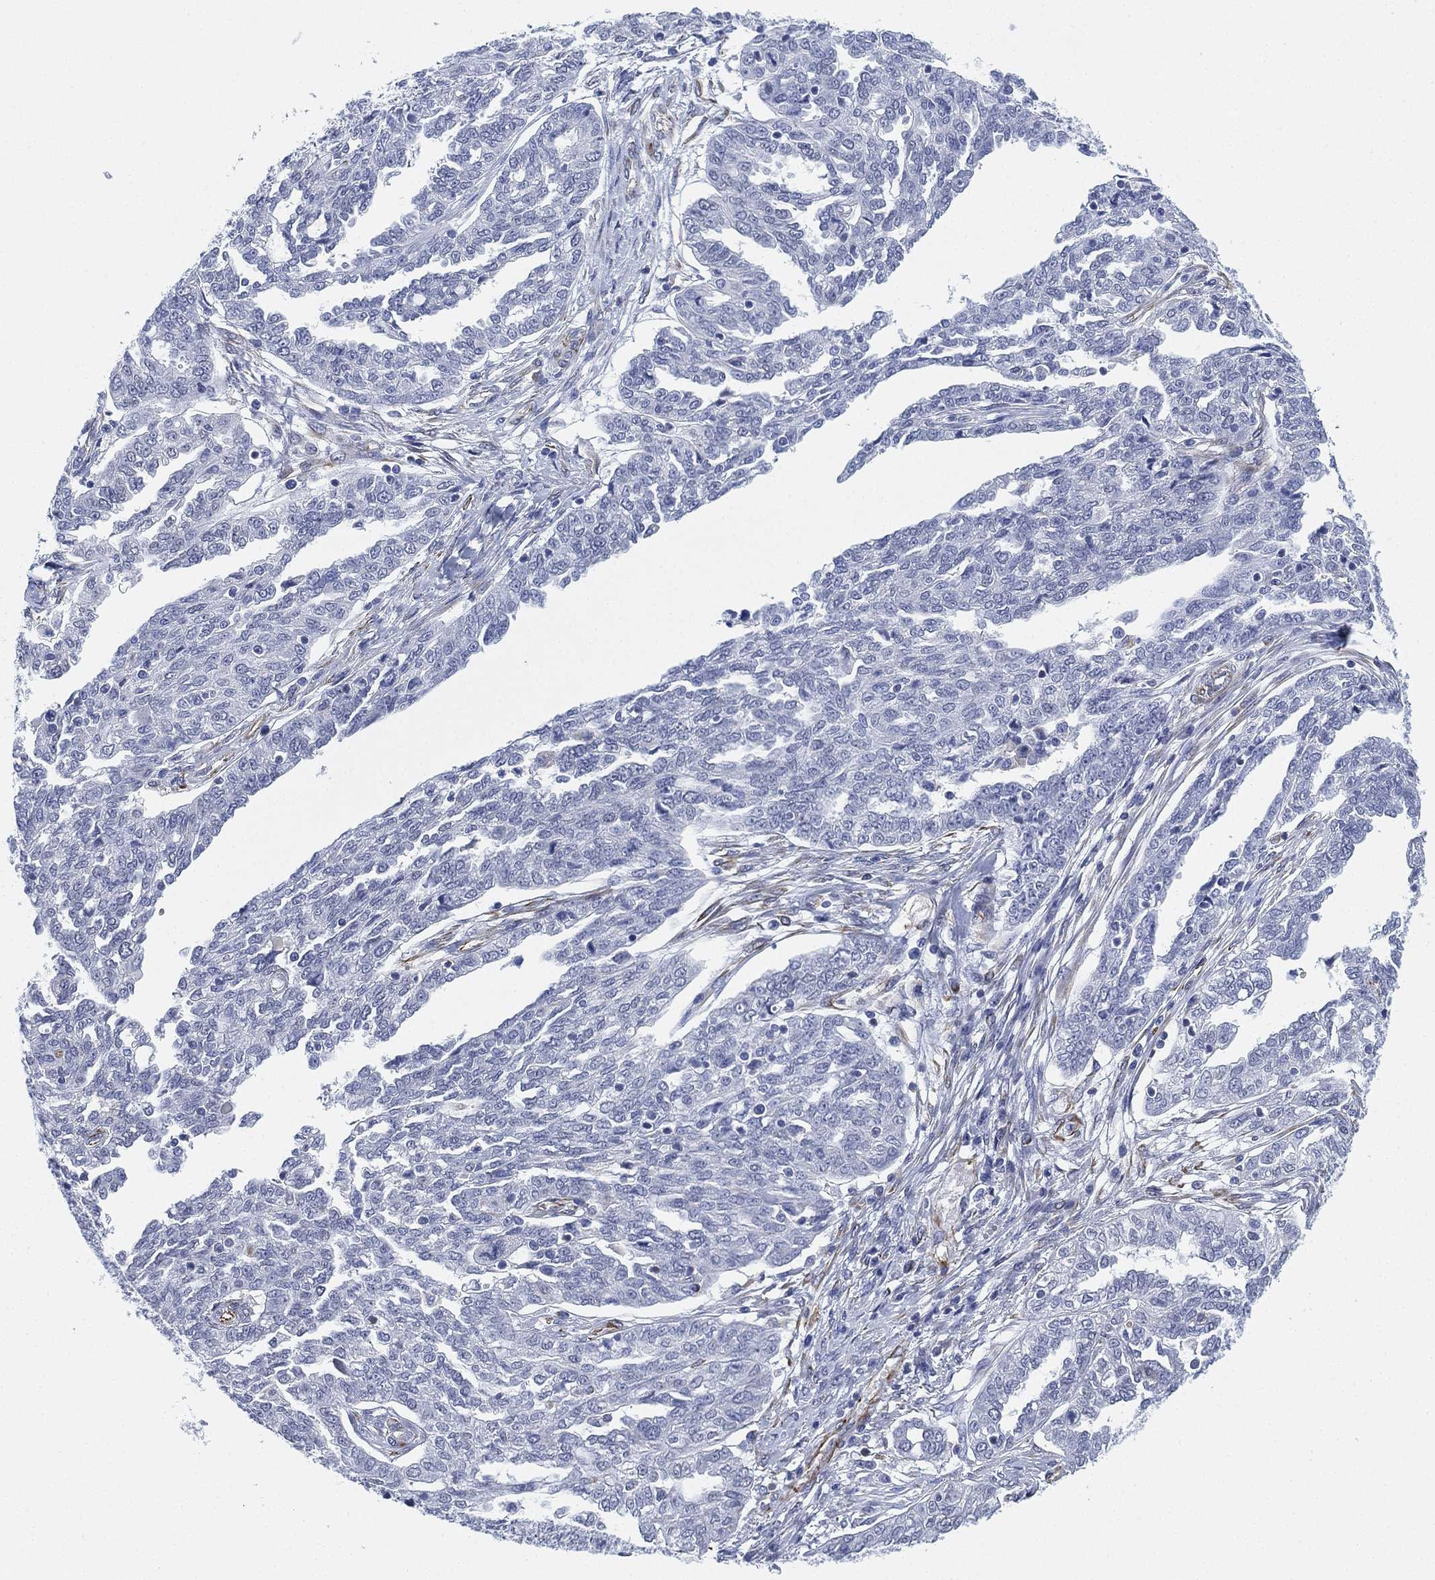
{"staining": {"intensity": "negative", "quantity": "none", "location": "none"}, "tissue": "ovarian cancer", "cell_type": "Tumor cells", "image_type": "cancer", "snomed": [{"axis": "morphology", "description": "Cystadenocarcinoma, serous, NOS"}, {"axis": "topography", "description": "Ovary"}], "caption": "High magnification brightfield microscopy of ovarian cancer (serous cystadenocarcinoma) stained with DAB (3,3'-diaminobenzidine) (brown) and counterstained with hematoxylin (blue): tumor cells show no significant positivity. Nuclei are stained in blue.", "gene": "PSKH2", "patient": {"sex": "female", "age": 67}}